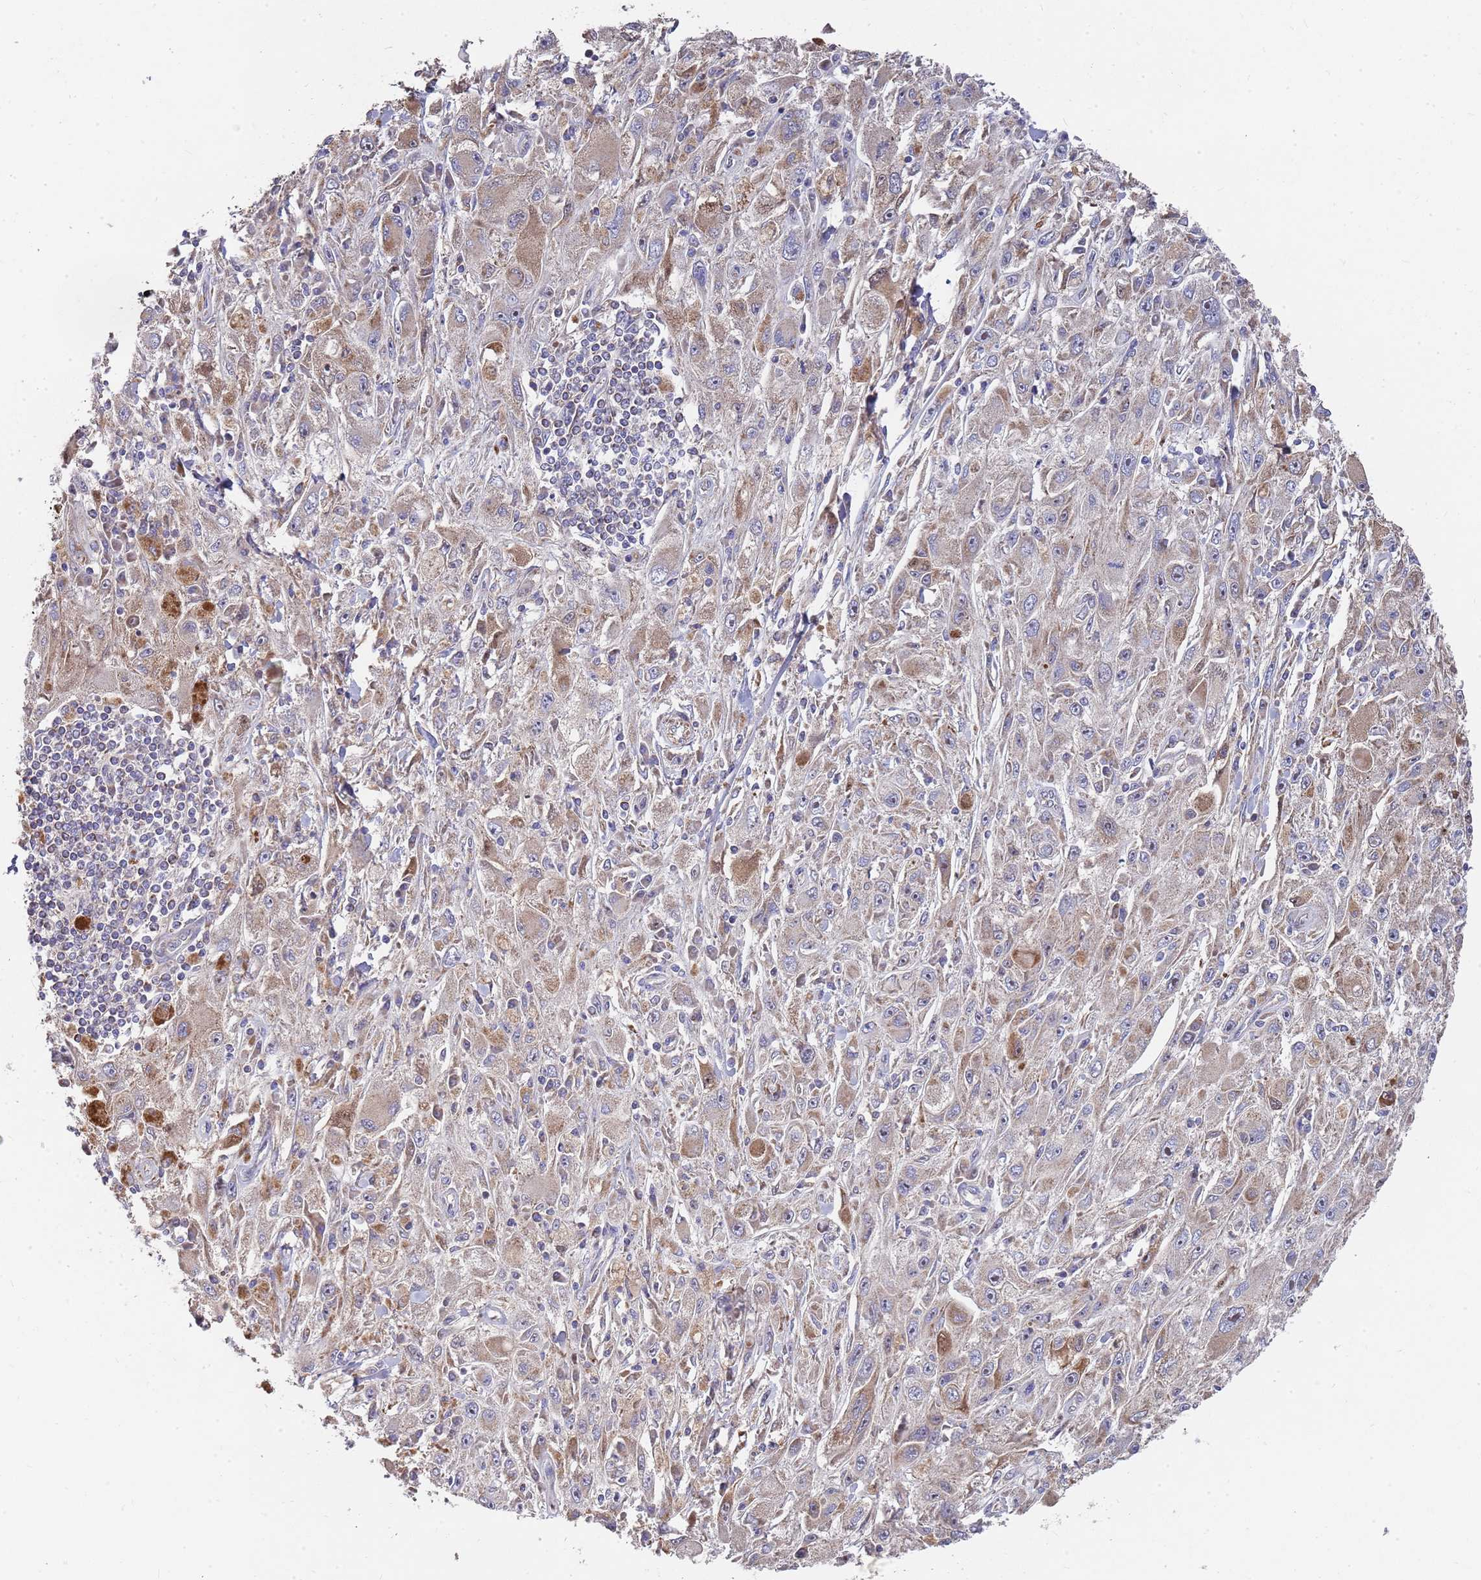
{"staining": {"intensity": "moderate", "quantity": ">75%", "location": "cytoplasmic/membranous"}, "tissue": "melanoma", "cell_type": "Tumor cells", "image_type": "cancer", "snomed": [{"axis": "morphology", "description": "Malignant melanoma, Metastatic site"}, {"axis": "topography", "description": "Skin"}], "caption": "Melanoma tissue demonstrates moderate cytoplasmic/membranous positivity in approximately >75% of tumor cells, visualized by immunohistochemistry.", "gene": "WDFY3", "patient": {"sex": "male", "age": 53}}